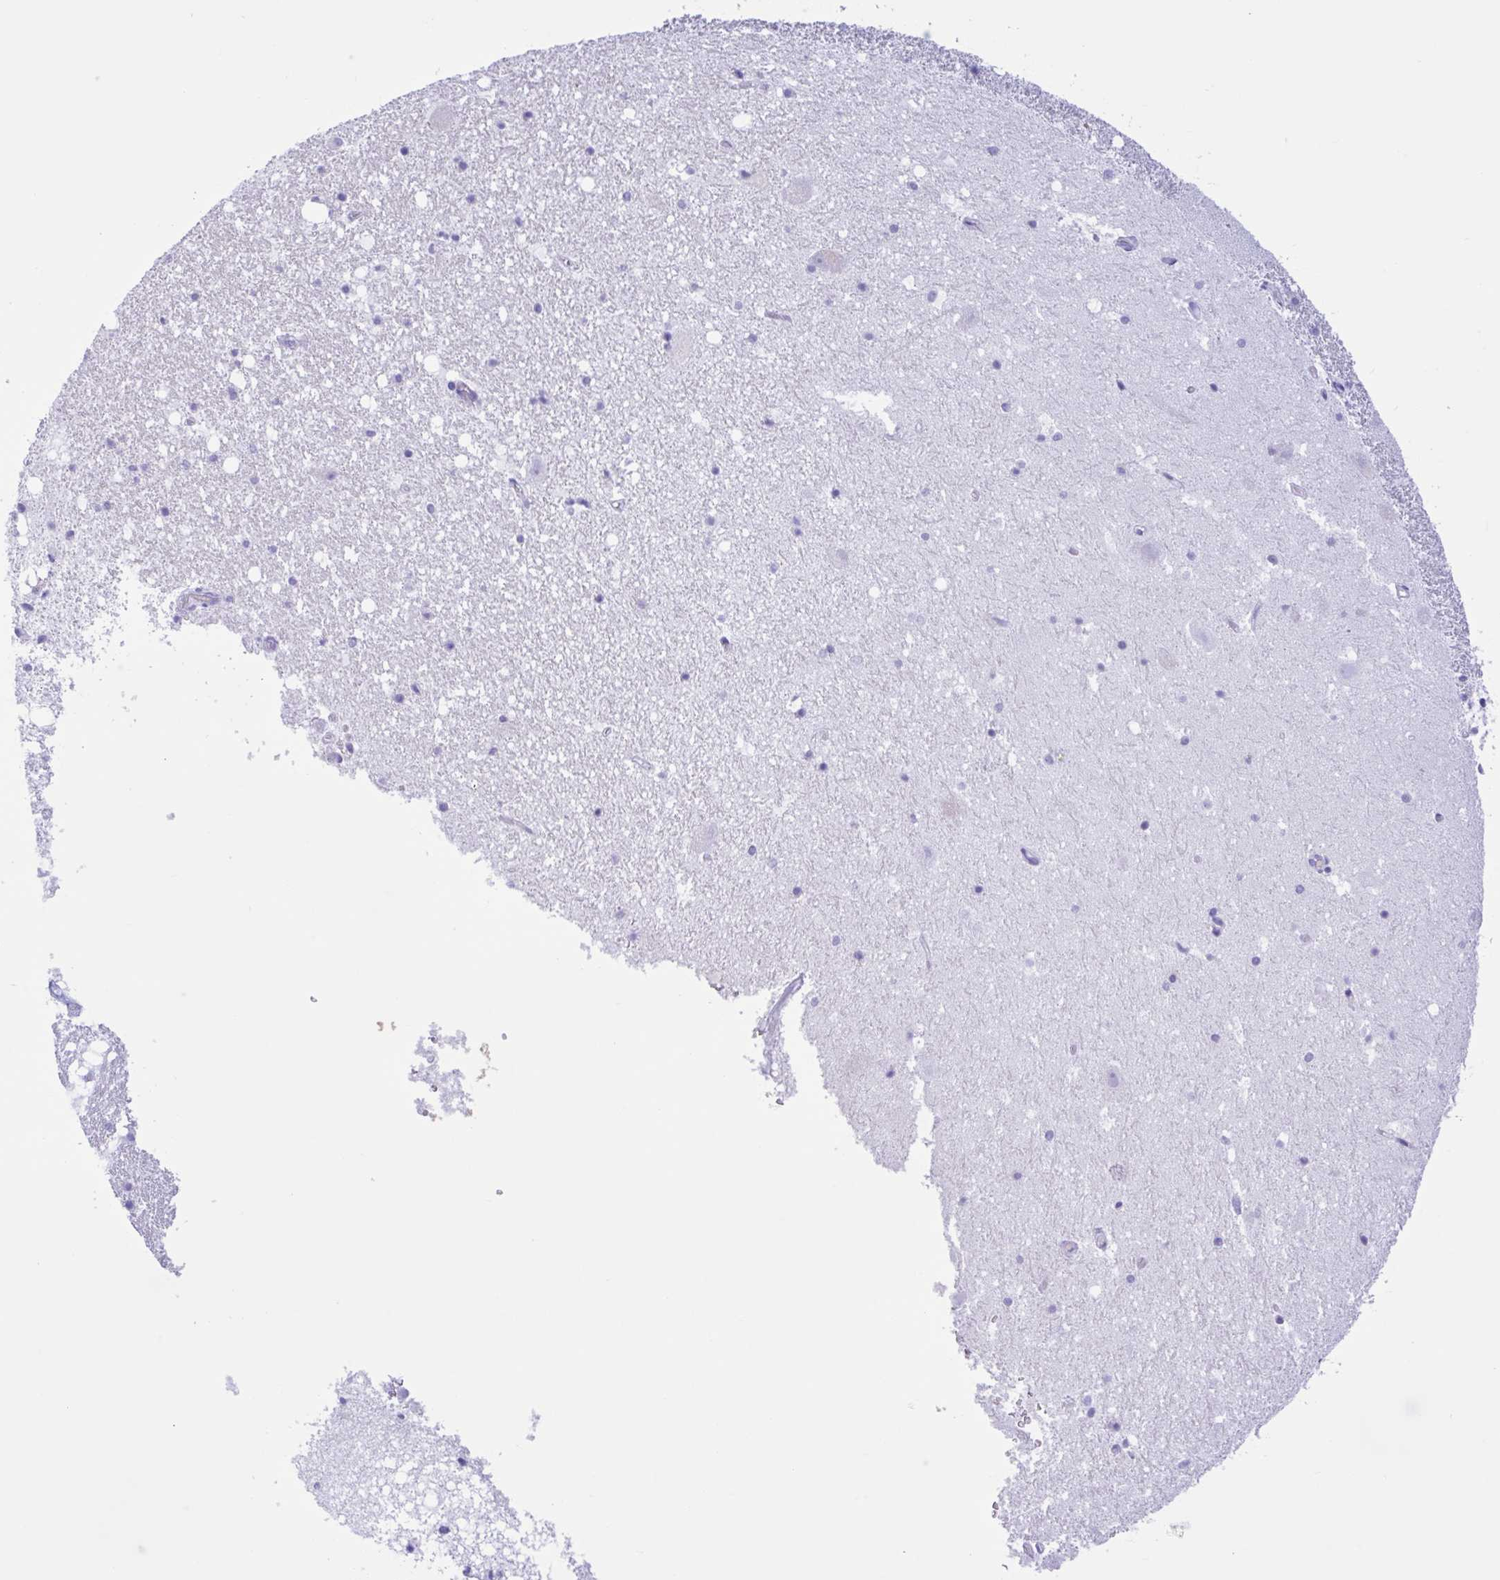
{"staining": {"intensity": "negative", "quantity": "none", "location": "none"}, "tissue": "hippocampus", "cell_type": "Glial cells", "image_type": "normal", "snomed": [{"axis": "morphology", "description": "Normal tissue, NOS"}, {"axis": "topography", "description": "Hippocampus"}], "caption": "IHC of benign human hippocampus displays no positivity in glial cells.", "gene": "LARGE2", "patient": {"sex": "female", "age": 42}}